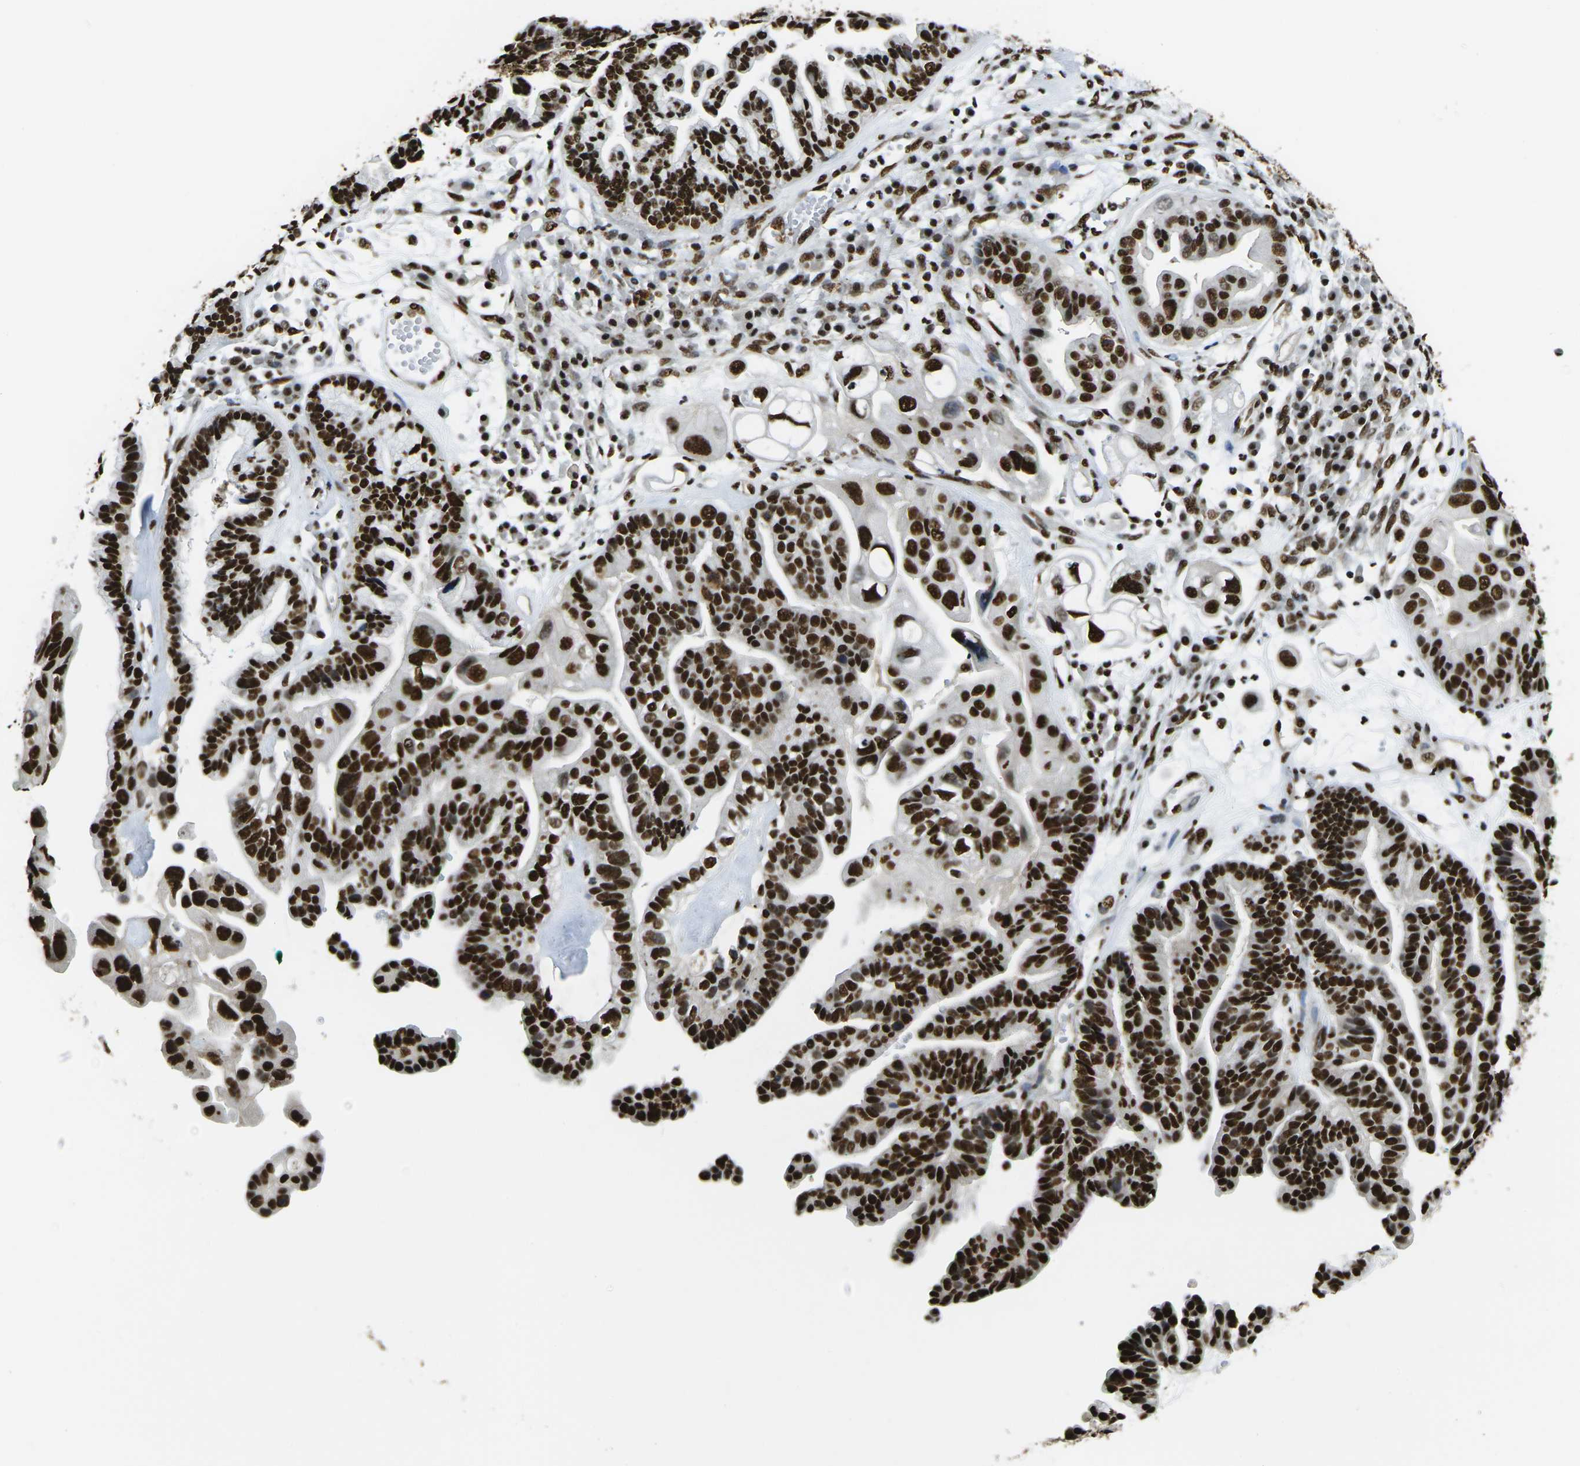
{"staining": {"intensity": "strong", "quantity": ">75%", "location": "nuclear"}, "tissue": "ovarian cancer", "cell_type": "Tumor cells", "image_type": "cancer", "snomed": [{"axis": "morphology", "description": "Cystadenocarcinoma, serous, NOS"}, {"axis": "topography", "description": "Ovary"}], "caption": "Immunohistochemistry (IHC) of ovarian cancer (serous cystadenocarcinoma) shows high levels of strong nuclear positivity in about >75% of tumor cells.", "gene": "SMARCC1", "patient": {"sex": "female", "age": 56}}